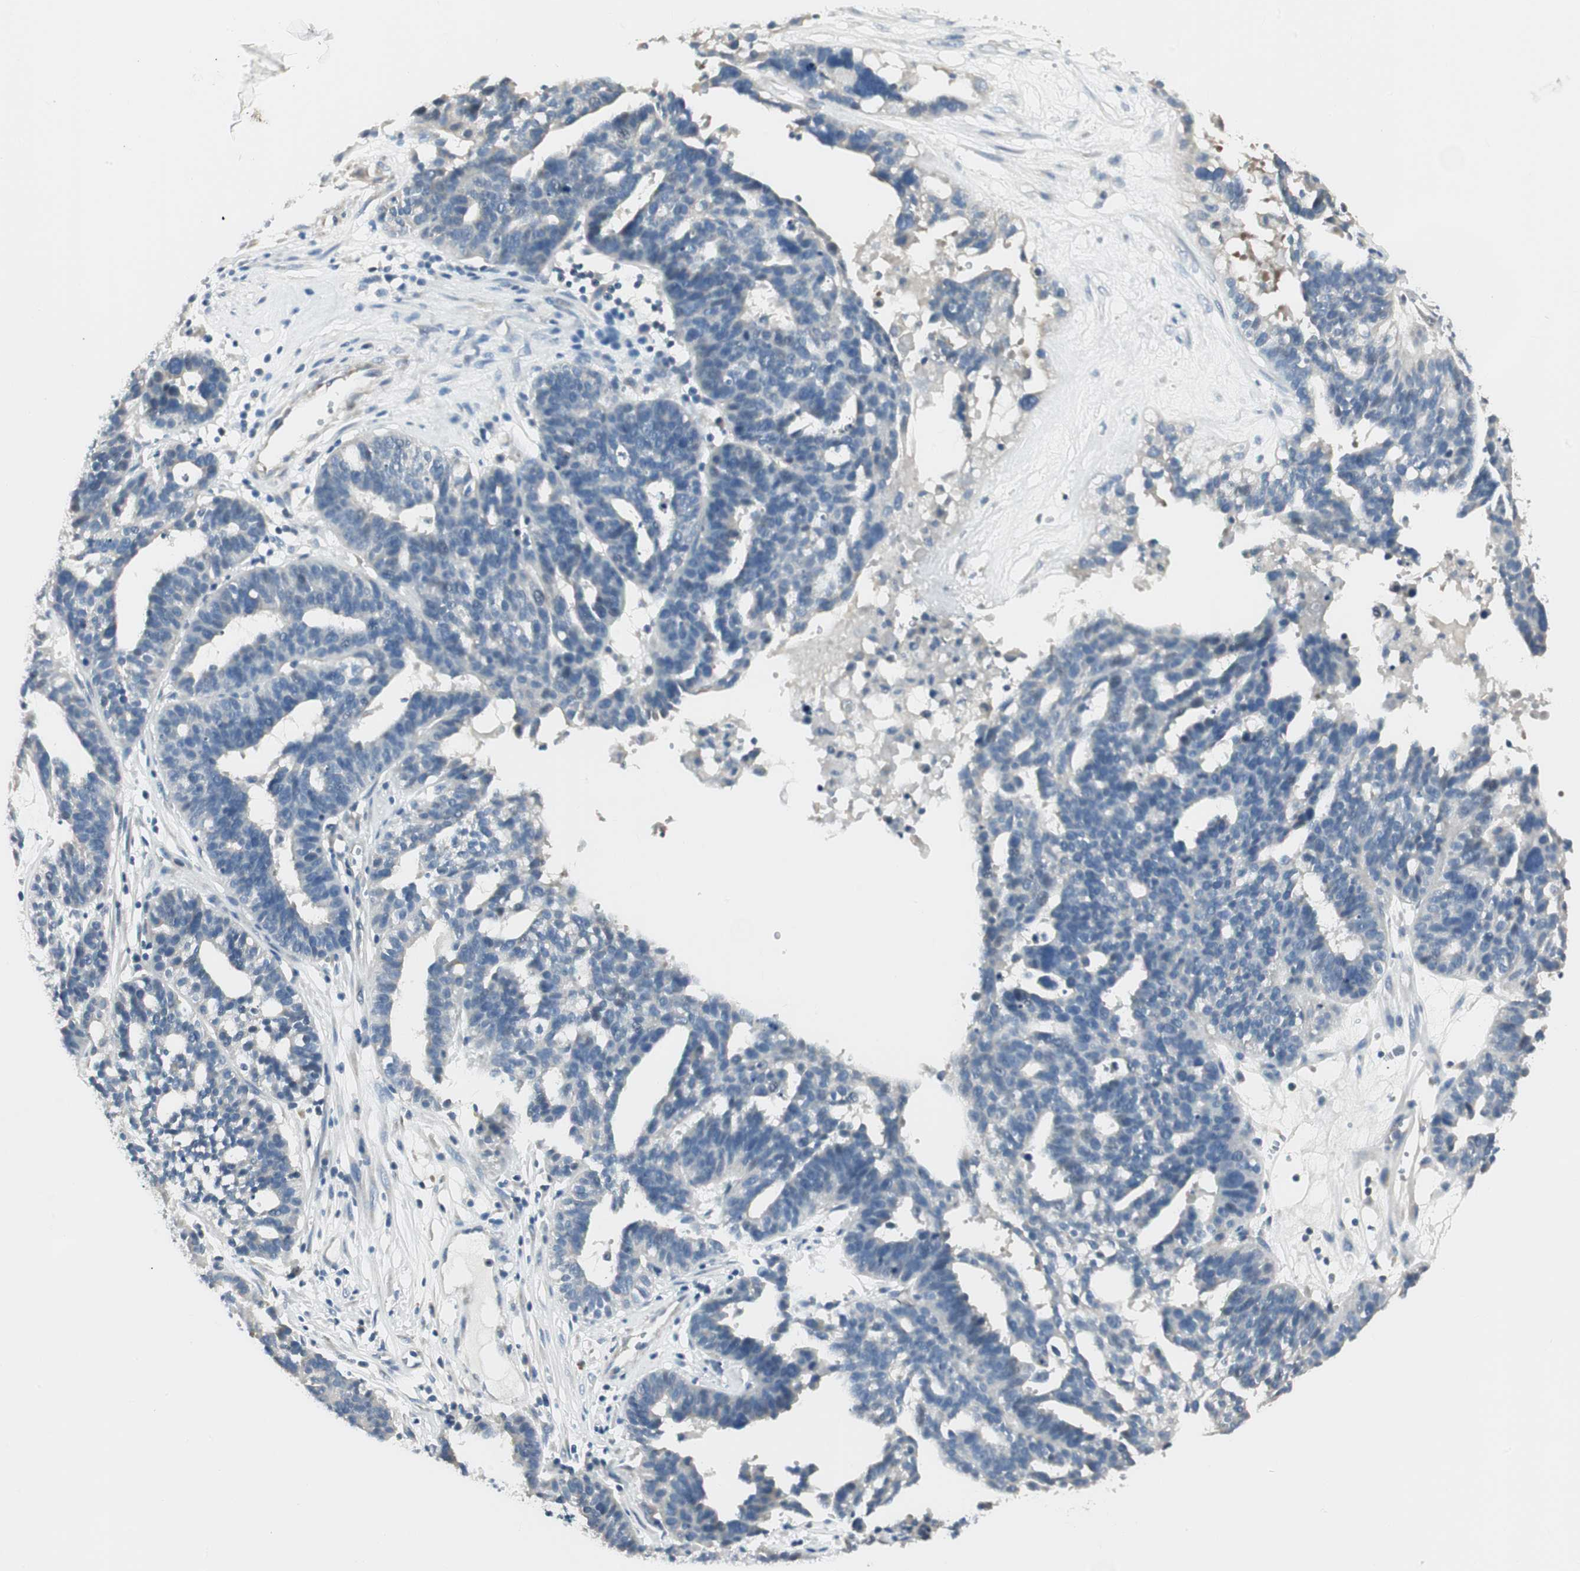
{"staining": {"intensity": "negative", "quantity": "none", "location": "none"}, "tissue": "ovarian cancer", "cell_type": "Tumor cells", "image_type": "cancer", "snomed": [{"axis": "morphology", "description": "Cystadenocarcinoma, serous, NOS"}, {"axis": "topography", "description": "Ovary"}], "caption": "A photomicrograph of serous cystadenocarcinoma (ovarian) stained for a protein demonstrates no brown staining in tumor cells.", "gene": "SPINK4", "patient": {"sex": "female", "age": 59}}